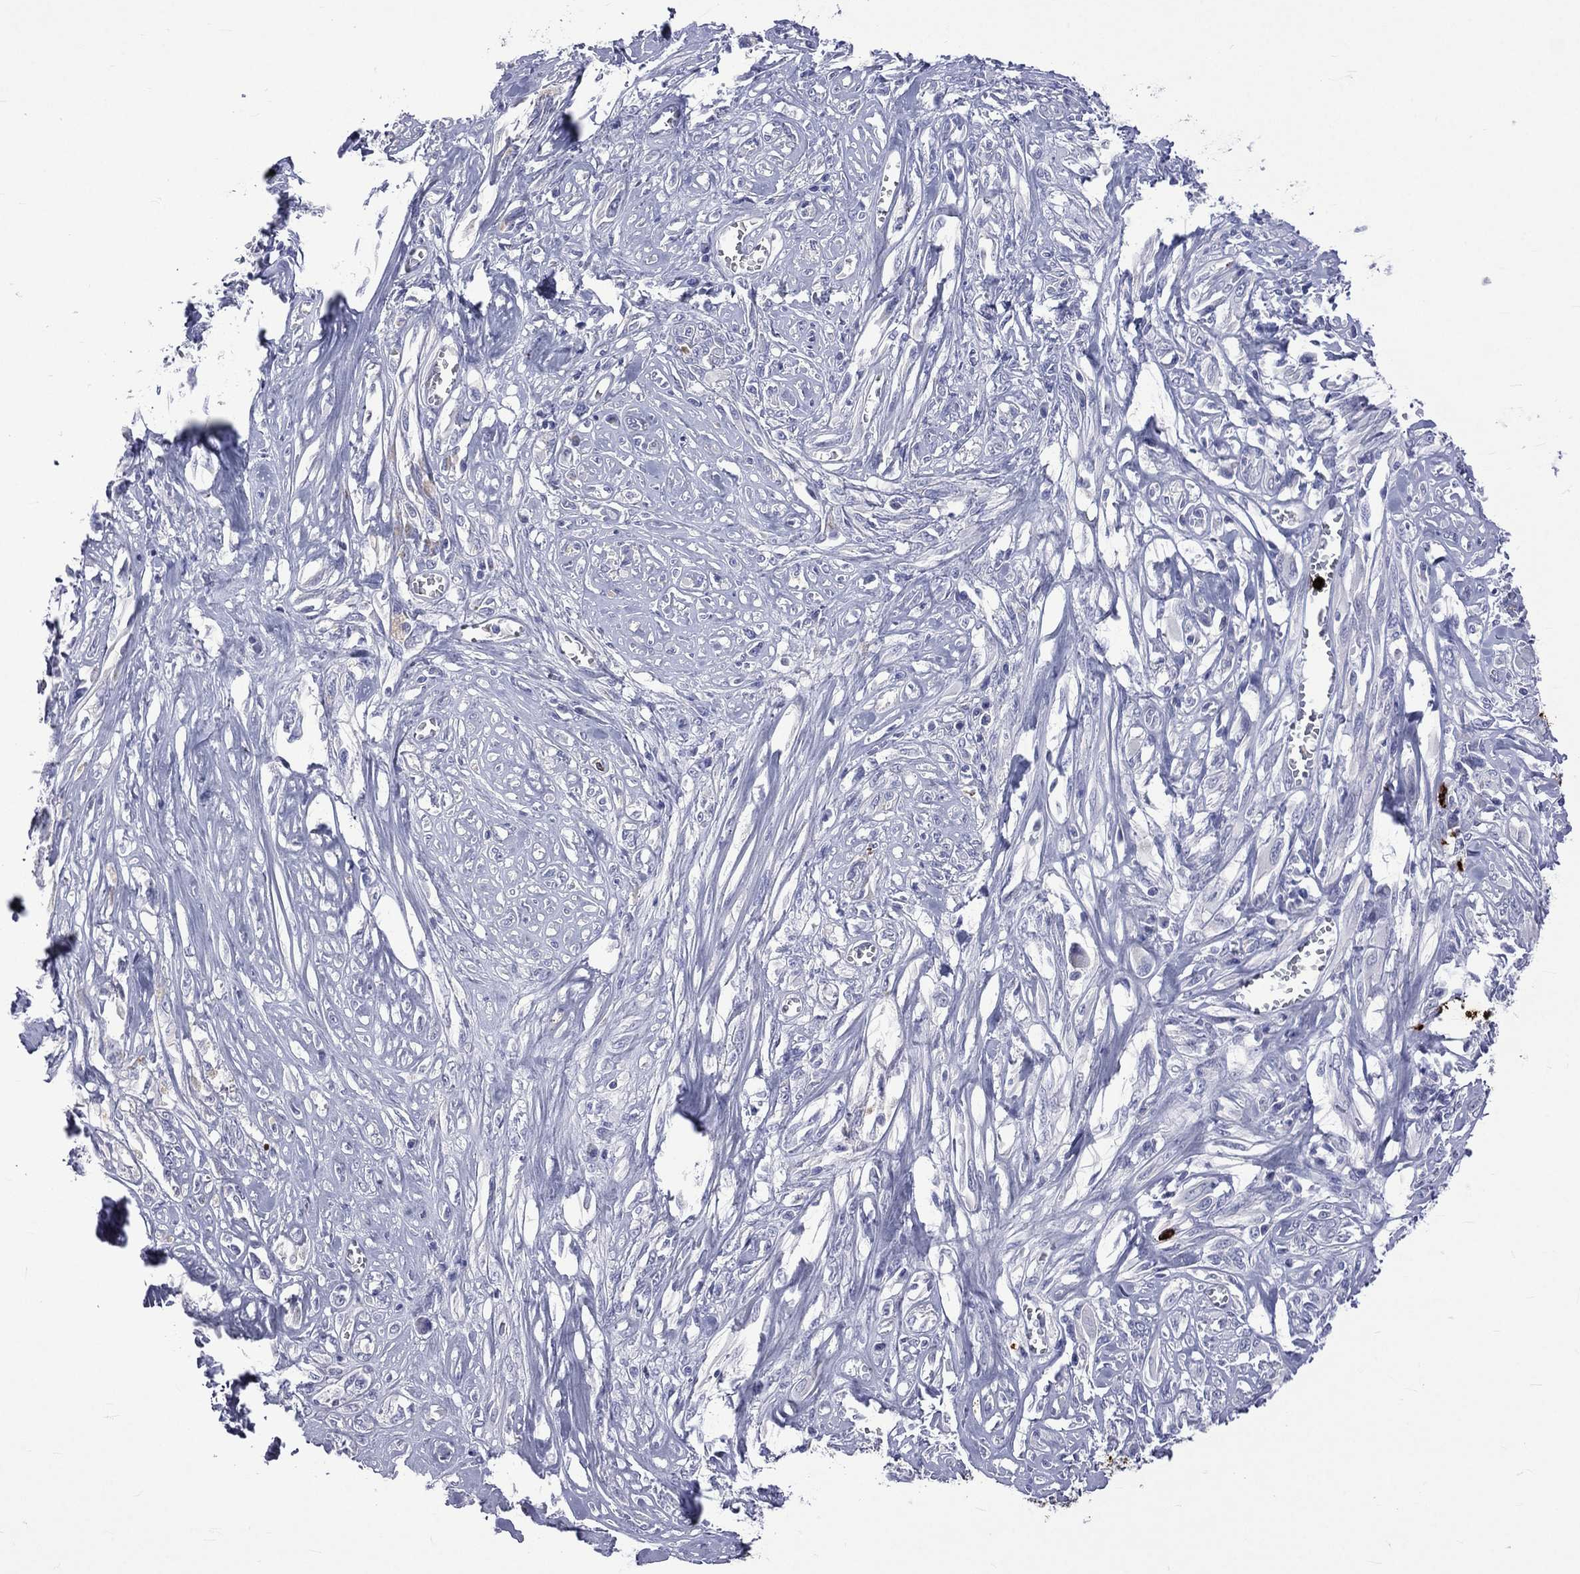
{"staining": {"intensity": "negative", "quantity": "none", "location": "none"}, "tissue": "melanoma", "cell_type": "Tumor cells", "image_type": "cancer", "snomed": [{"axis": "morphology", "description": "Malignant melanoma, NOS"}, {"axis": "topography", "description": "Skin"}], "caption": "There is no significant expression in tumor cells of melanoma.", "gene": "ELANE", "patient": {"sex": "female", "age": 91}}